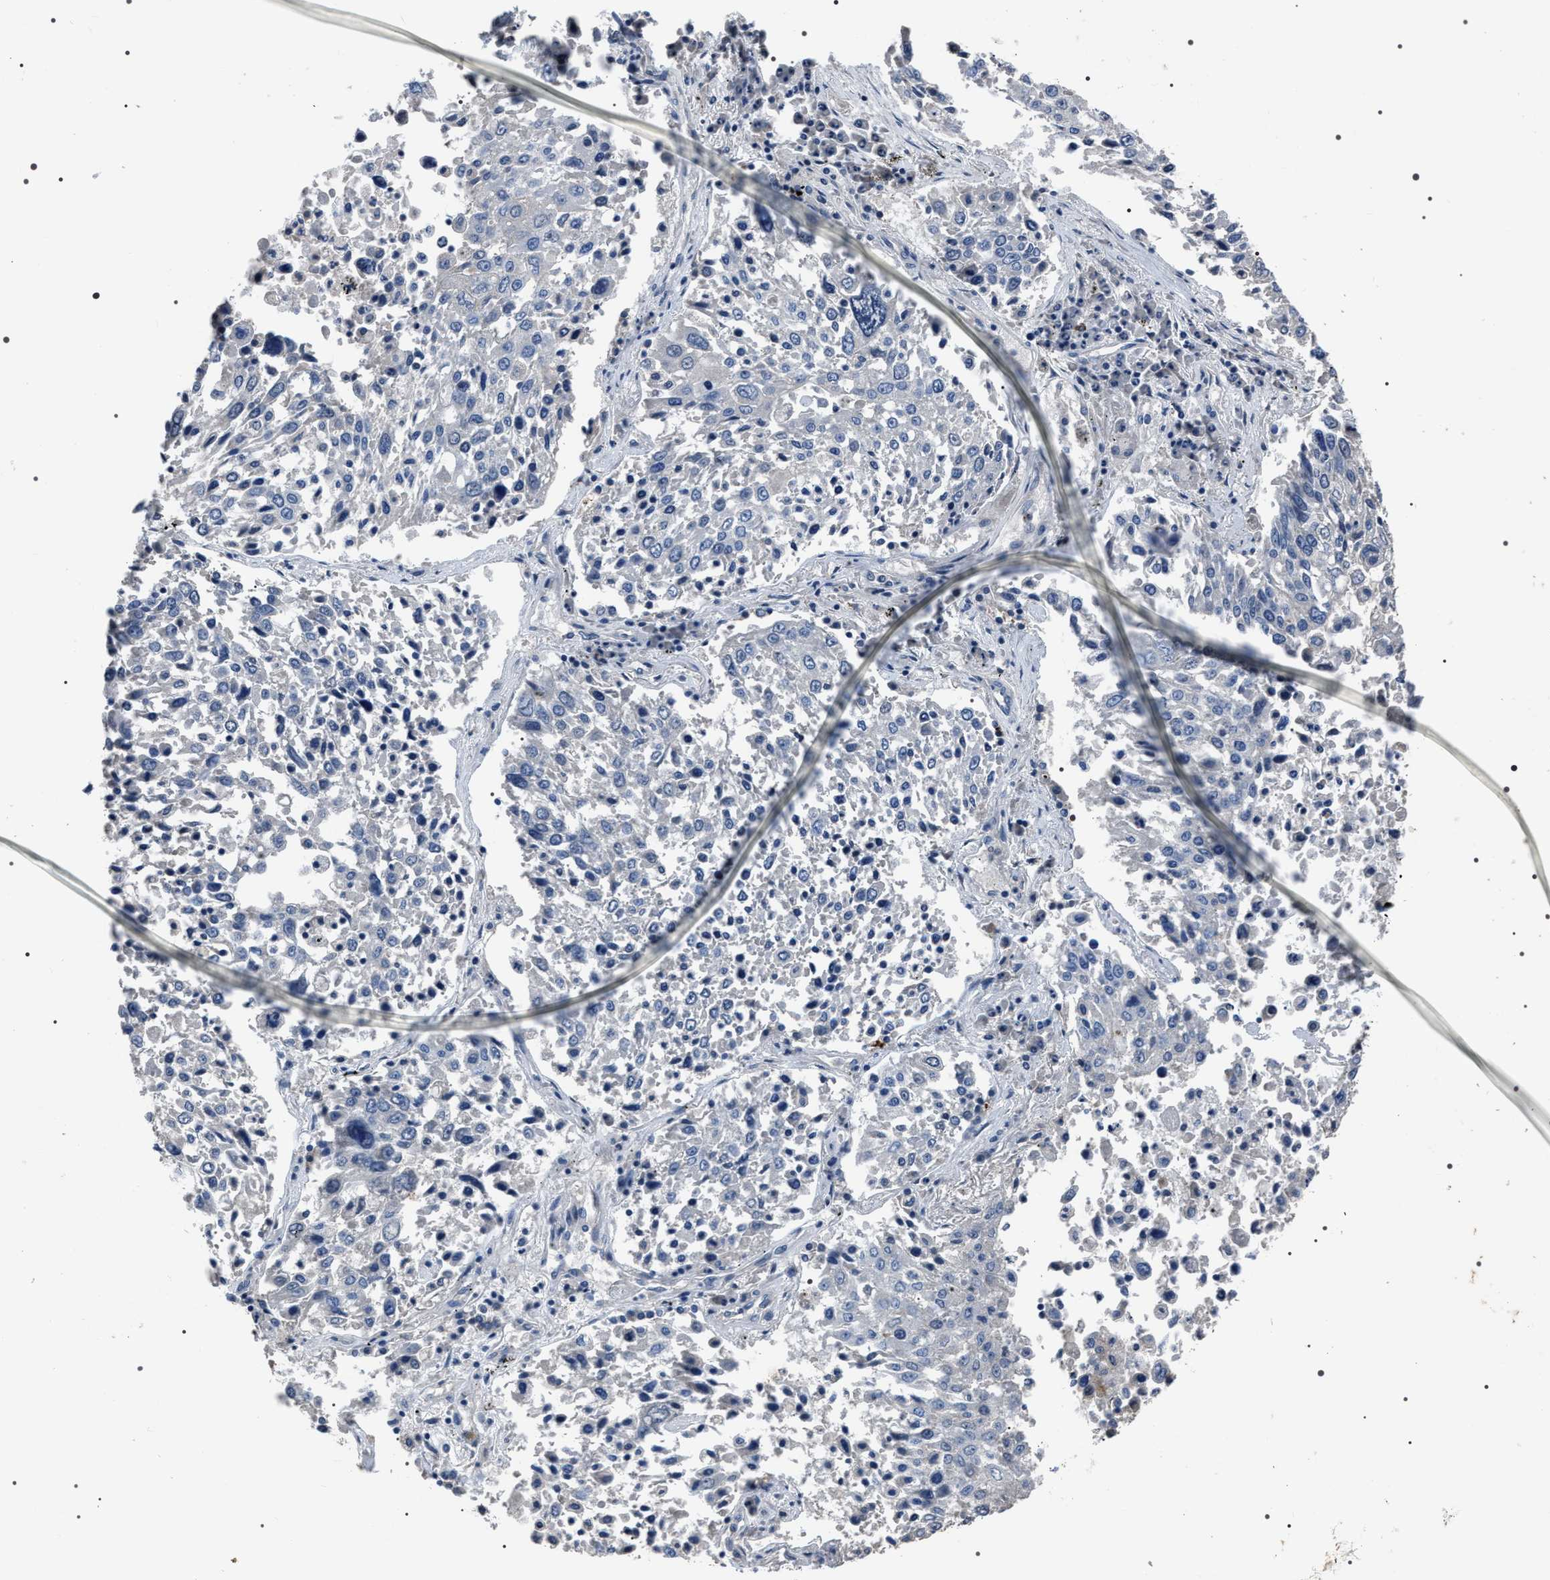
{"staining": {"intensity": "negative", "quantity": "none", "location": "none"}, "tissue": "lung cancer", "cell_type": "Tumor cells", "image_type": "cancer", "snomed": [{"axis": "morphology", "description": "Squamous cell carcinoma, NOS"}, {"axis": "topography", "description": "Lung"}], "caption": "High power microscopy photomicrograph of an immunohistochemistry micrograph of lung cancer, revealing no significant staining in tumor cells.", "gene": "TRIM54", "patient": {"sex": "male", "age": 65}}